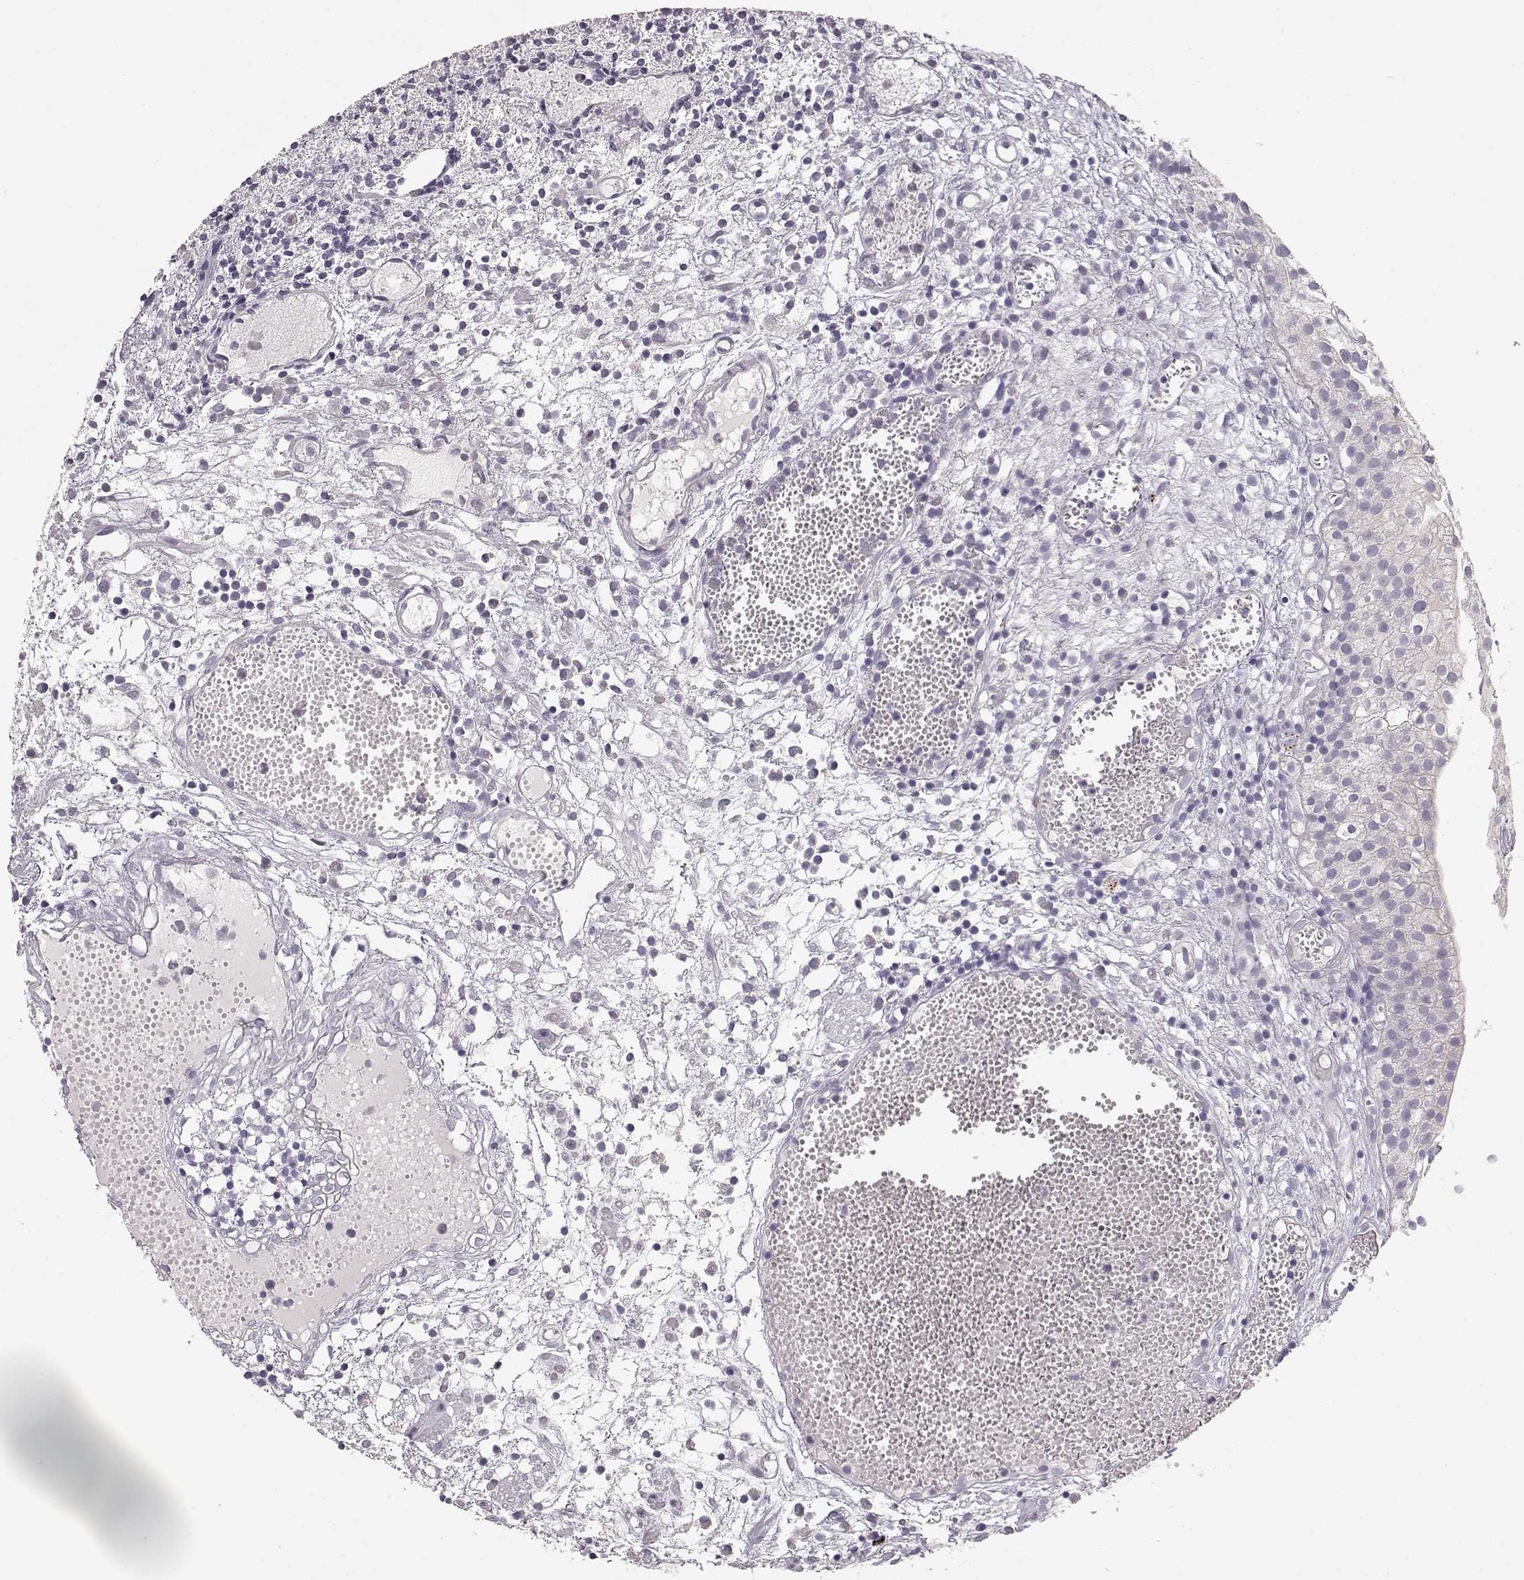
{"staining": {"intensity": "negative", "quantity": "none", "location": "none"}, "tissue": "urothelial cancer", "cell_type": "Tumor cells", "image_type": "cancer", "snomed": [{"axis": "morphology", "description": "Urothelial carcinoma, Low grade"}, {"axis": "topography", "description": "Urinary bladder"}], "caption": "This is an immunohistochemistry (IHC) image of urothelial cancer. There is no expression in tumor cells.", "gene": "ARHGAP8", "patient": {"sex": "male", "age": 79}}